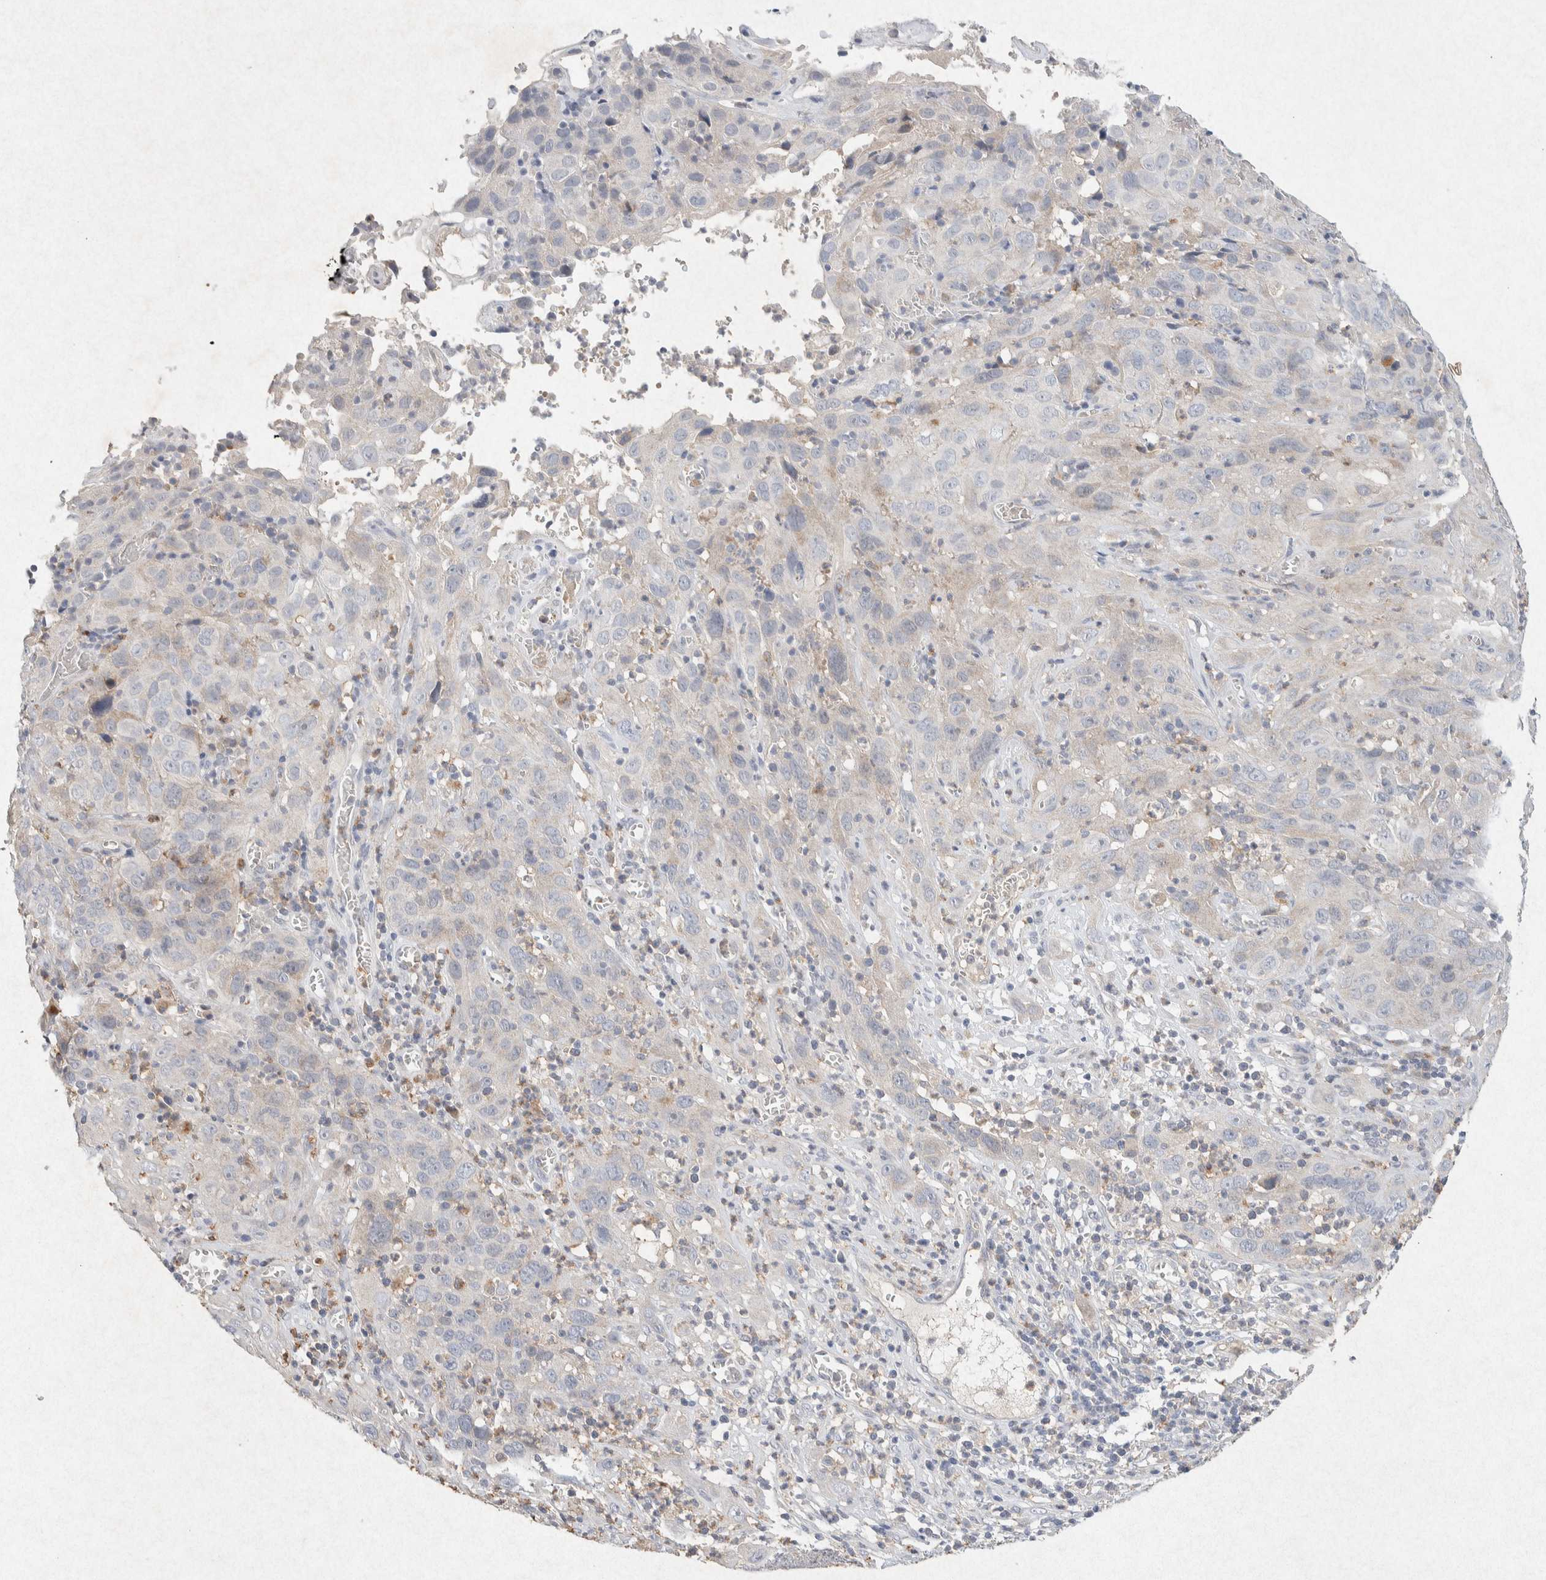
{"staining": {"intensity": "negative", "quantity": "none", "location": "none"}, "tissue": "cervical cancer", "cell_type": "Tumor cells", "image_type": "cancer", "snomed": [{"axis": "morphology", "description": "Squamous cell carcinoma, NOS"}, {"axis": "topography", "description": "Cervix"}], "caption": "A high-resolution micrograph shows immunohistochemistry (IHC) staining of cervical cancer (squamous cell carcinoma), which shows no significant staining in tumor cells.", "gene": "GNAI1", "patient": {"sex": "female", "age": 32}}